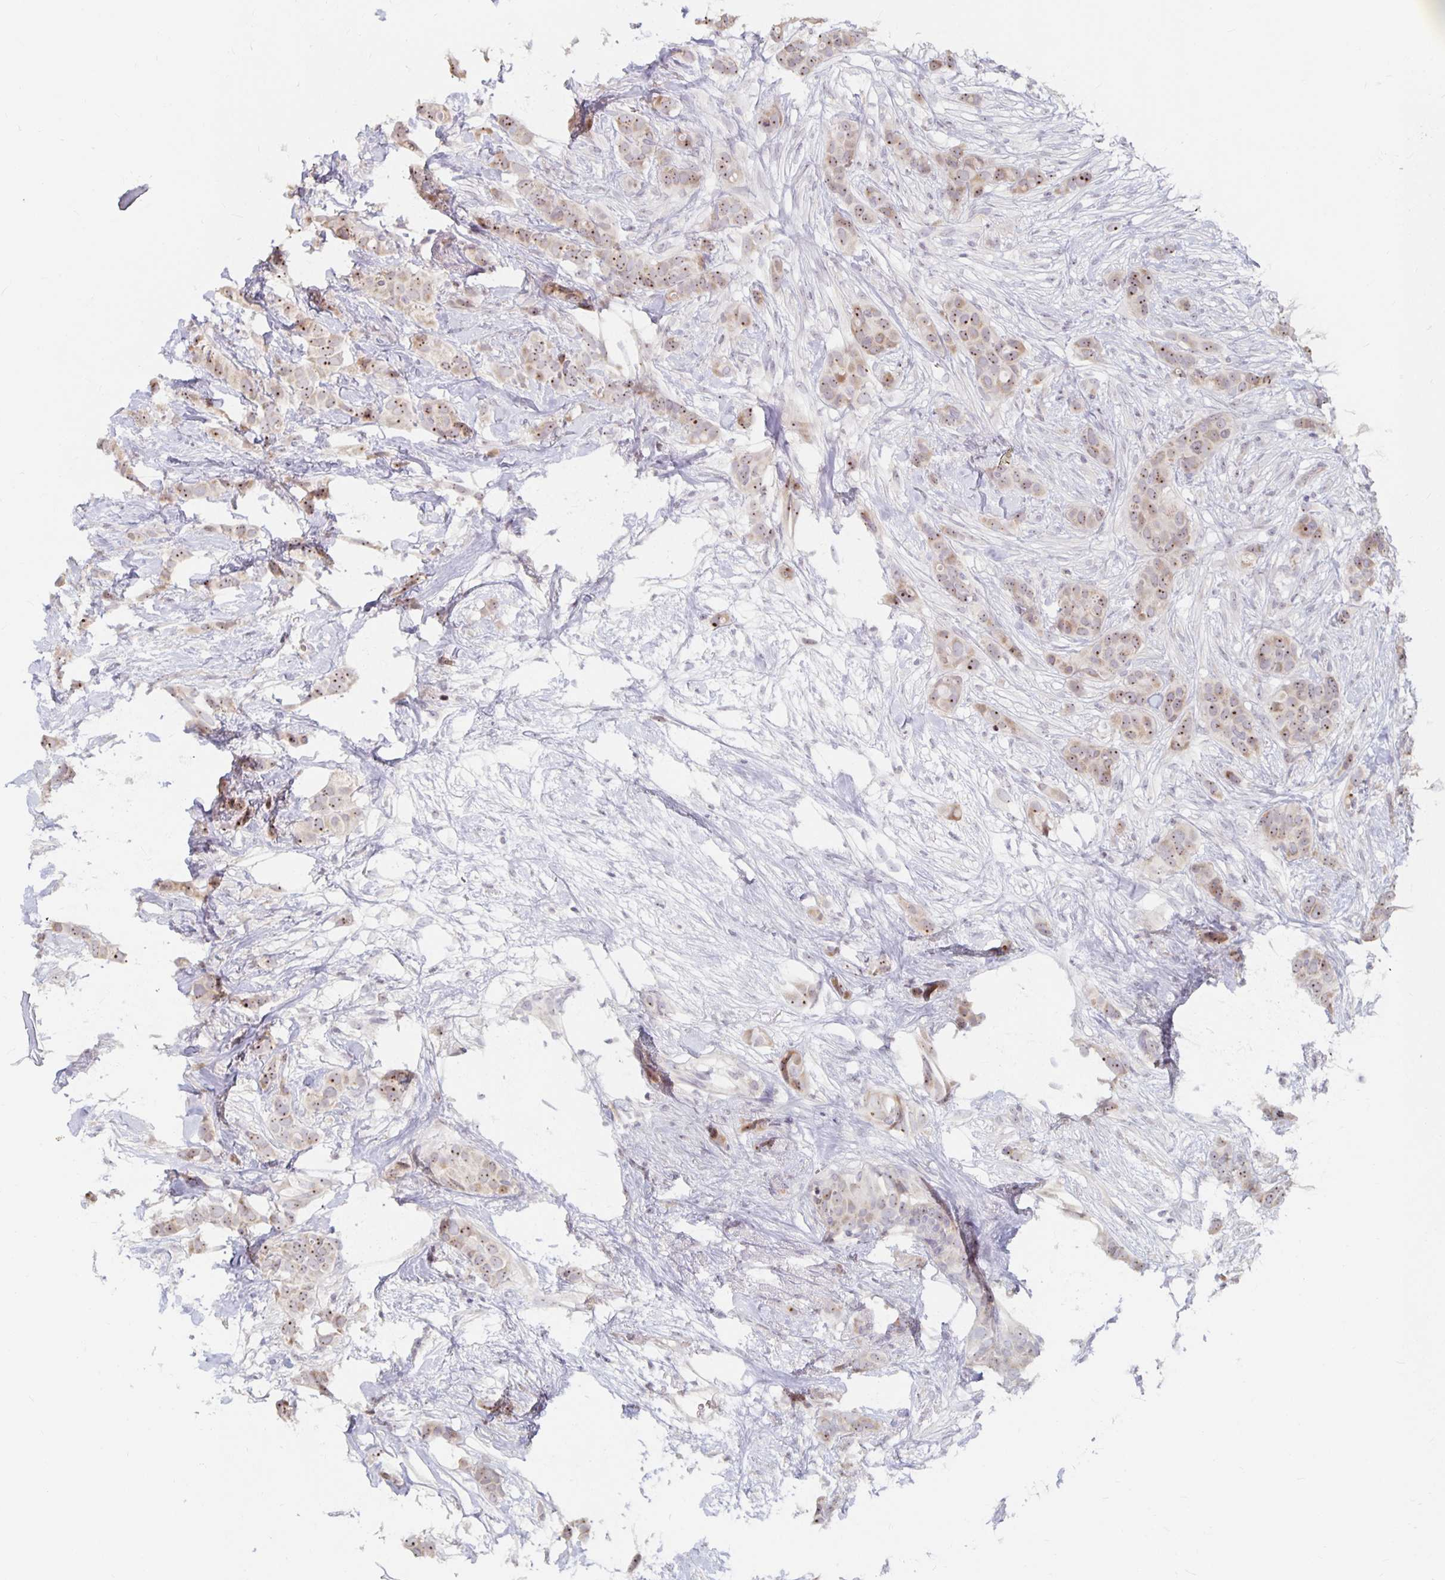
{"staining": {"intensity": "moderate", "quantity": "25%-75%", "location": "cytoplasmic/membranous,nuclear"}, "tissue": "breast cancer", "cell_type": "Tumor cells", "image_type": "cancer", "snomed": [{"axis": "morphology", "description": "Duct carcinoma"}, {"axis": "topography", "description": "Breast"}], "caption": "A micrograph of breast intraductal carcinoma stained for a protein displays moderate cytoplasmic/membranous and nuclear brown staining in tumor cells. (DAB (3,3'-diaminobenzidine) = brown stain, brightfield microscopy at high magnification).", "gene": "NUP85", "patient": {"sex": "female", "age": 62}}